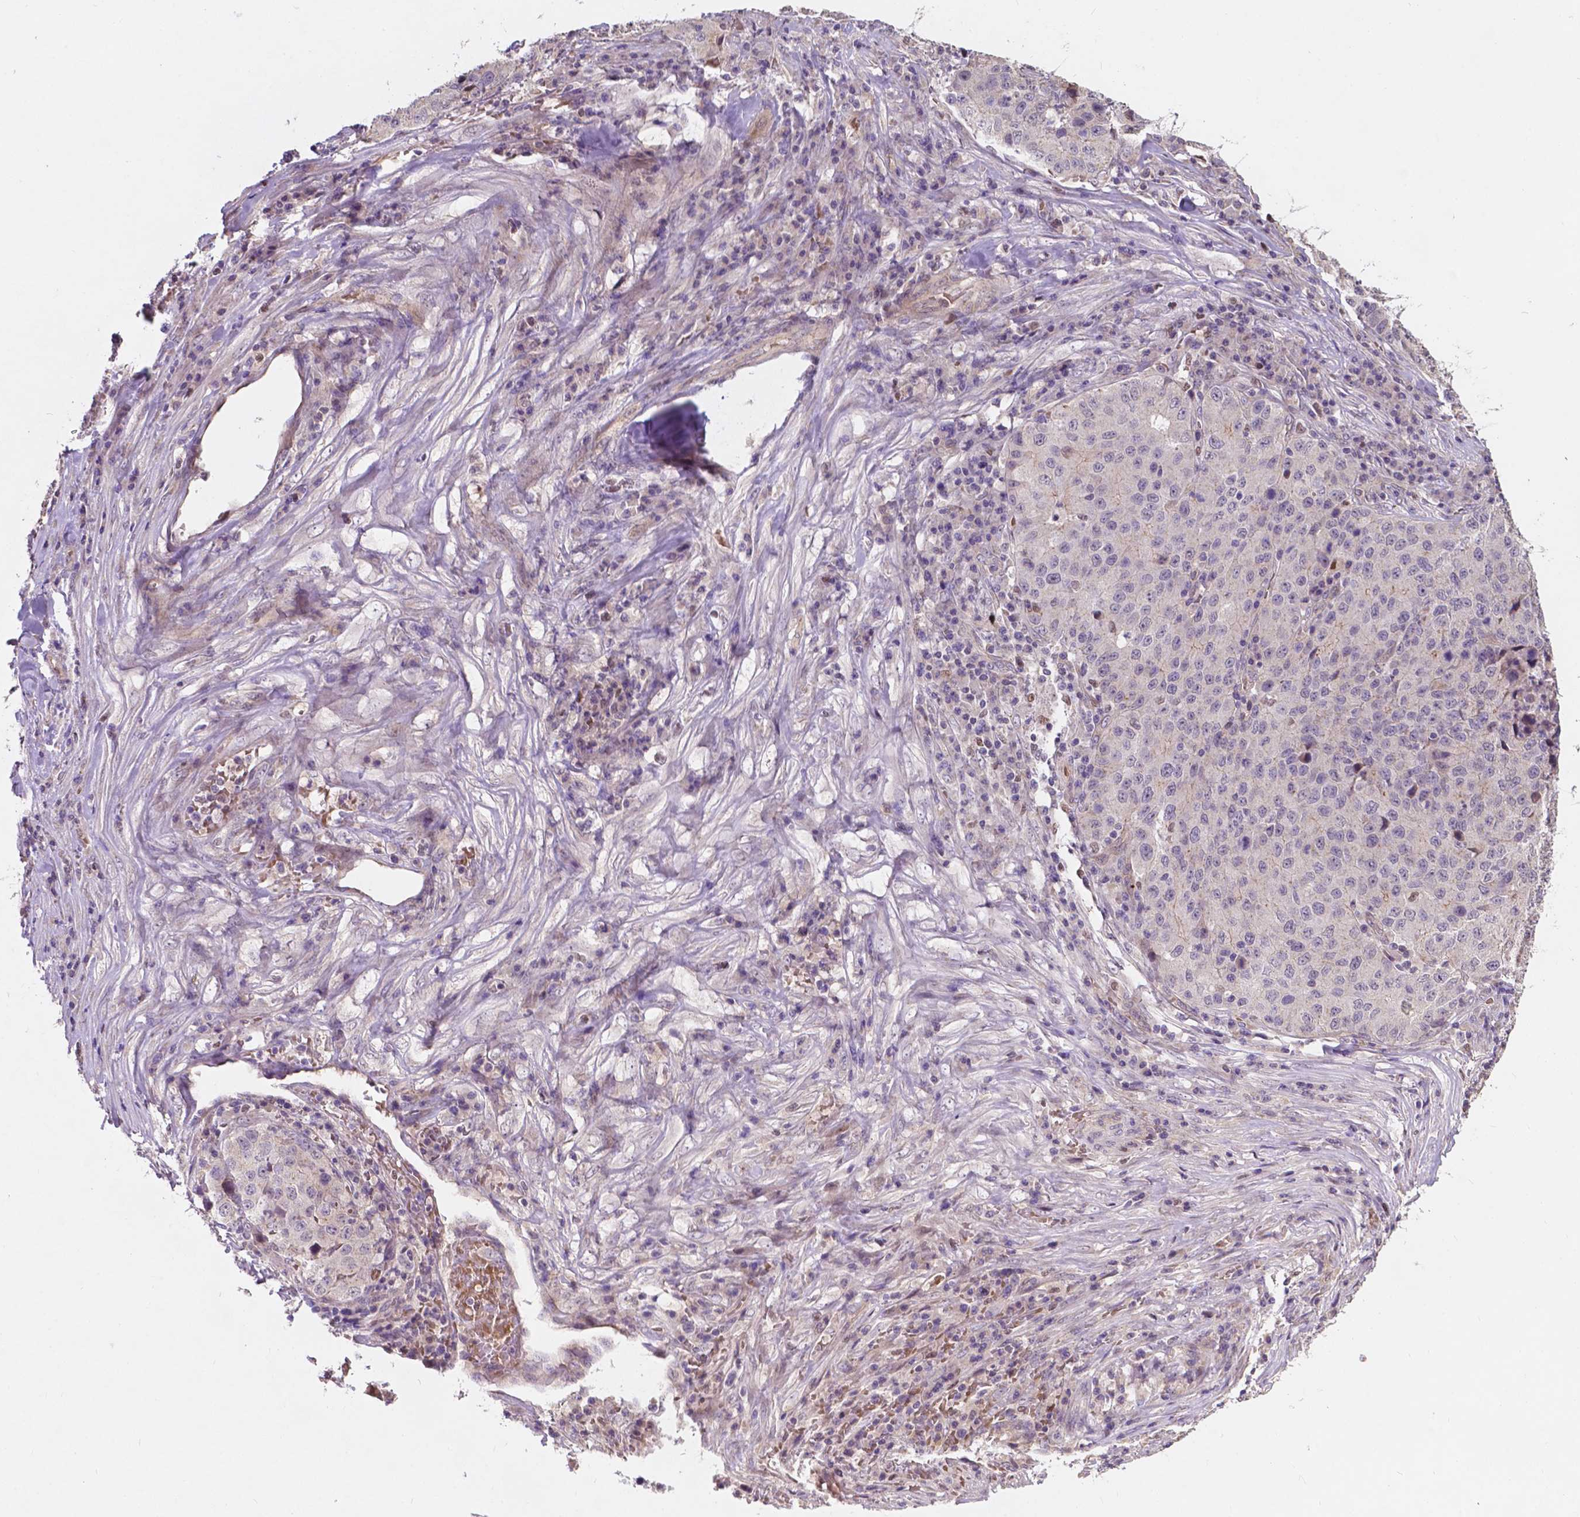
{"staining": {"intensity": "weak", "quantity": "<25%", "location": "cytoplasmic/membranous"}, "tissue": "stomach cancer", "cell_type": "Tumor cells", "image_type": "cancer", "snomed": [{"axis": "morphology", "description": "Adenocarcinoma, NOS"}, {"axis": "topography", "description": "Stomach"}], "caption": "Tumor cells show no significant expression in adenocarcinoma (stomach).", "gene": "DUSP16", "patient": {"sex": "male", "age": 71}}